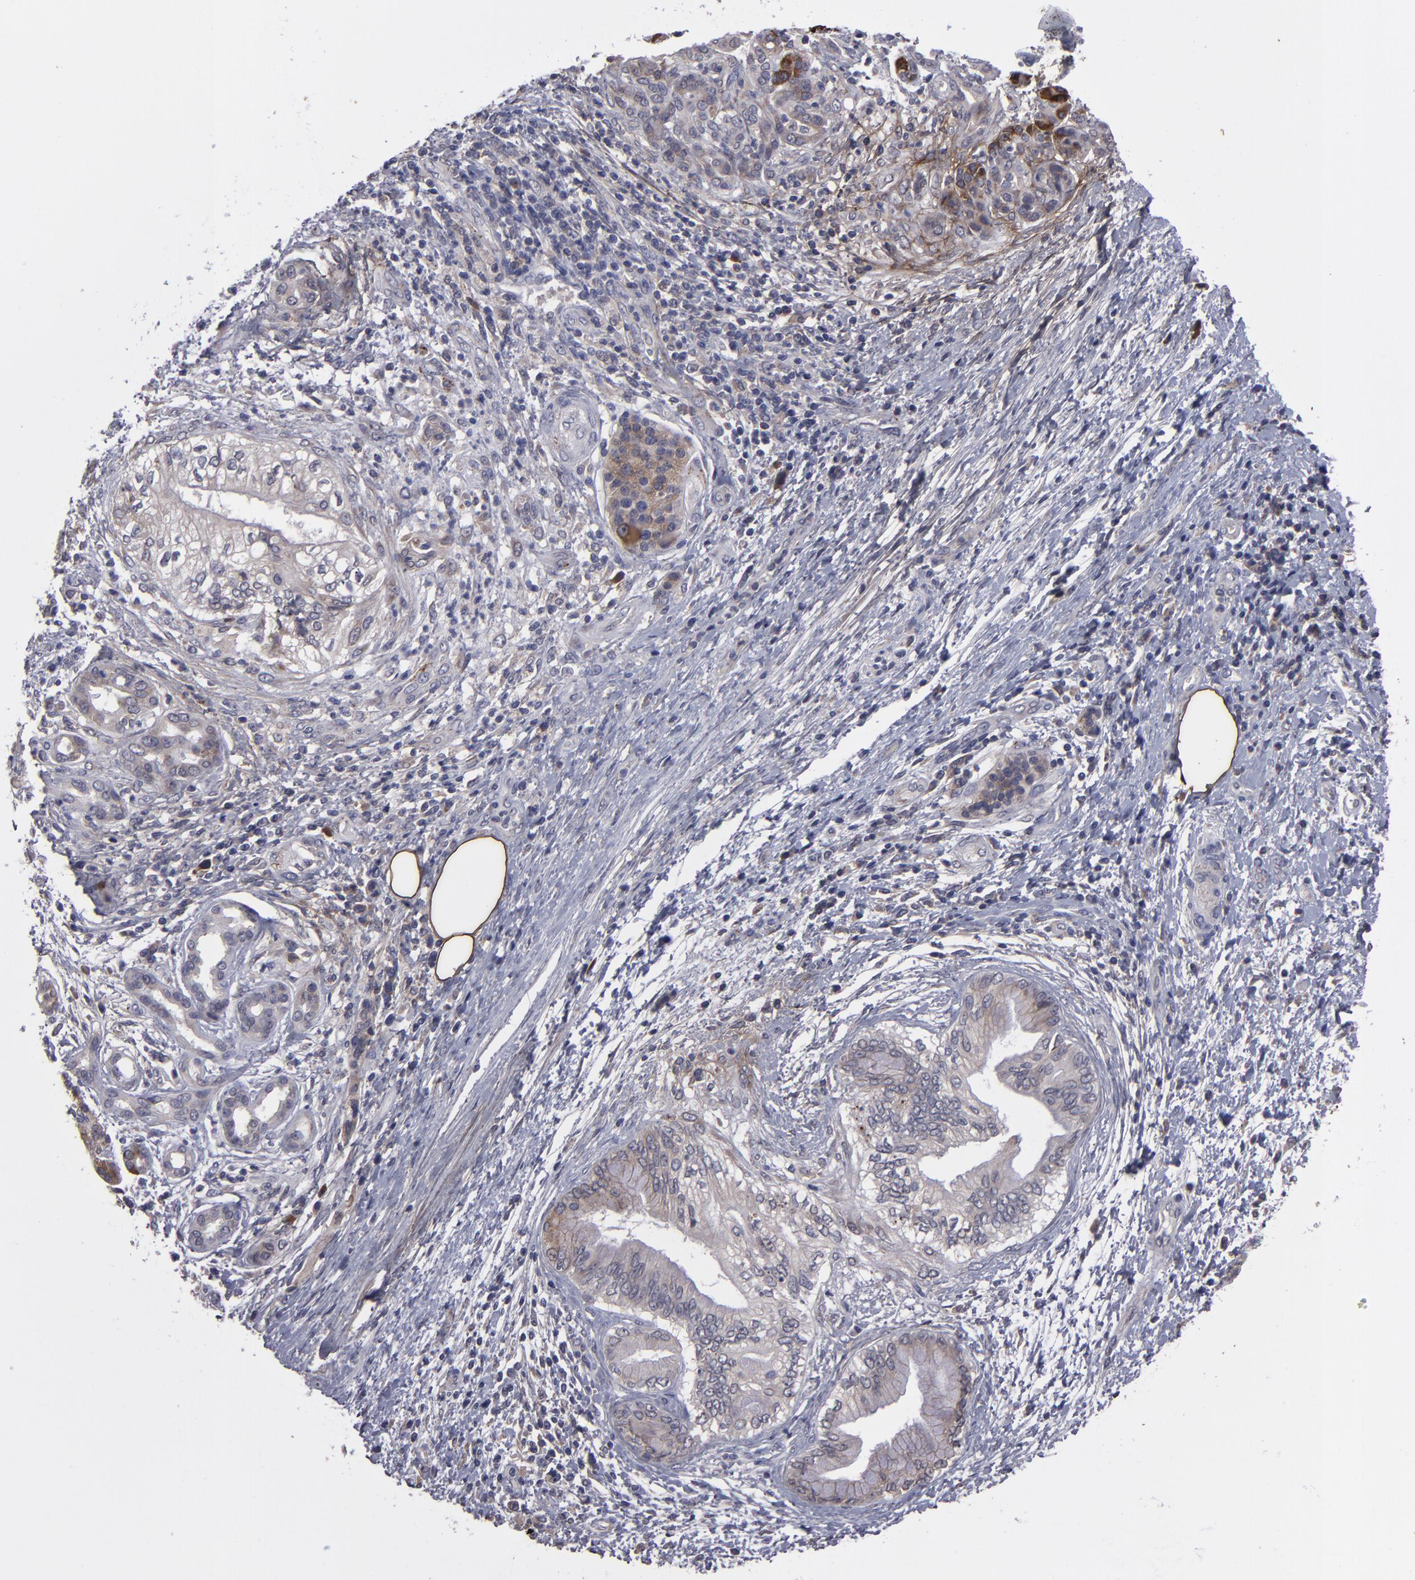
{"staining": {"intensity": "weak", "quantity": ">75%", "location": "cytoplasmic/membranous"}, "tissue": "pancreatic cancer", "cell_type": "Tumor cells", "image_type": "cancer", "snomed": [{"axis": "morphology", "description": "Adenocarcinoma, NOS"}, {"axis": "topography", "description": "Pancreas"}], "caption": "IHC of human pancreatic cancer (adenocarcinoma) shows low levels of weak cytoplasmic/membranous positivity in about >75% of tumor cells.", "gene": "IL12A", "patient": {"sex": "female", "age": 70}}